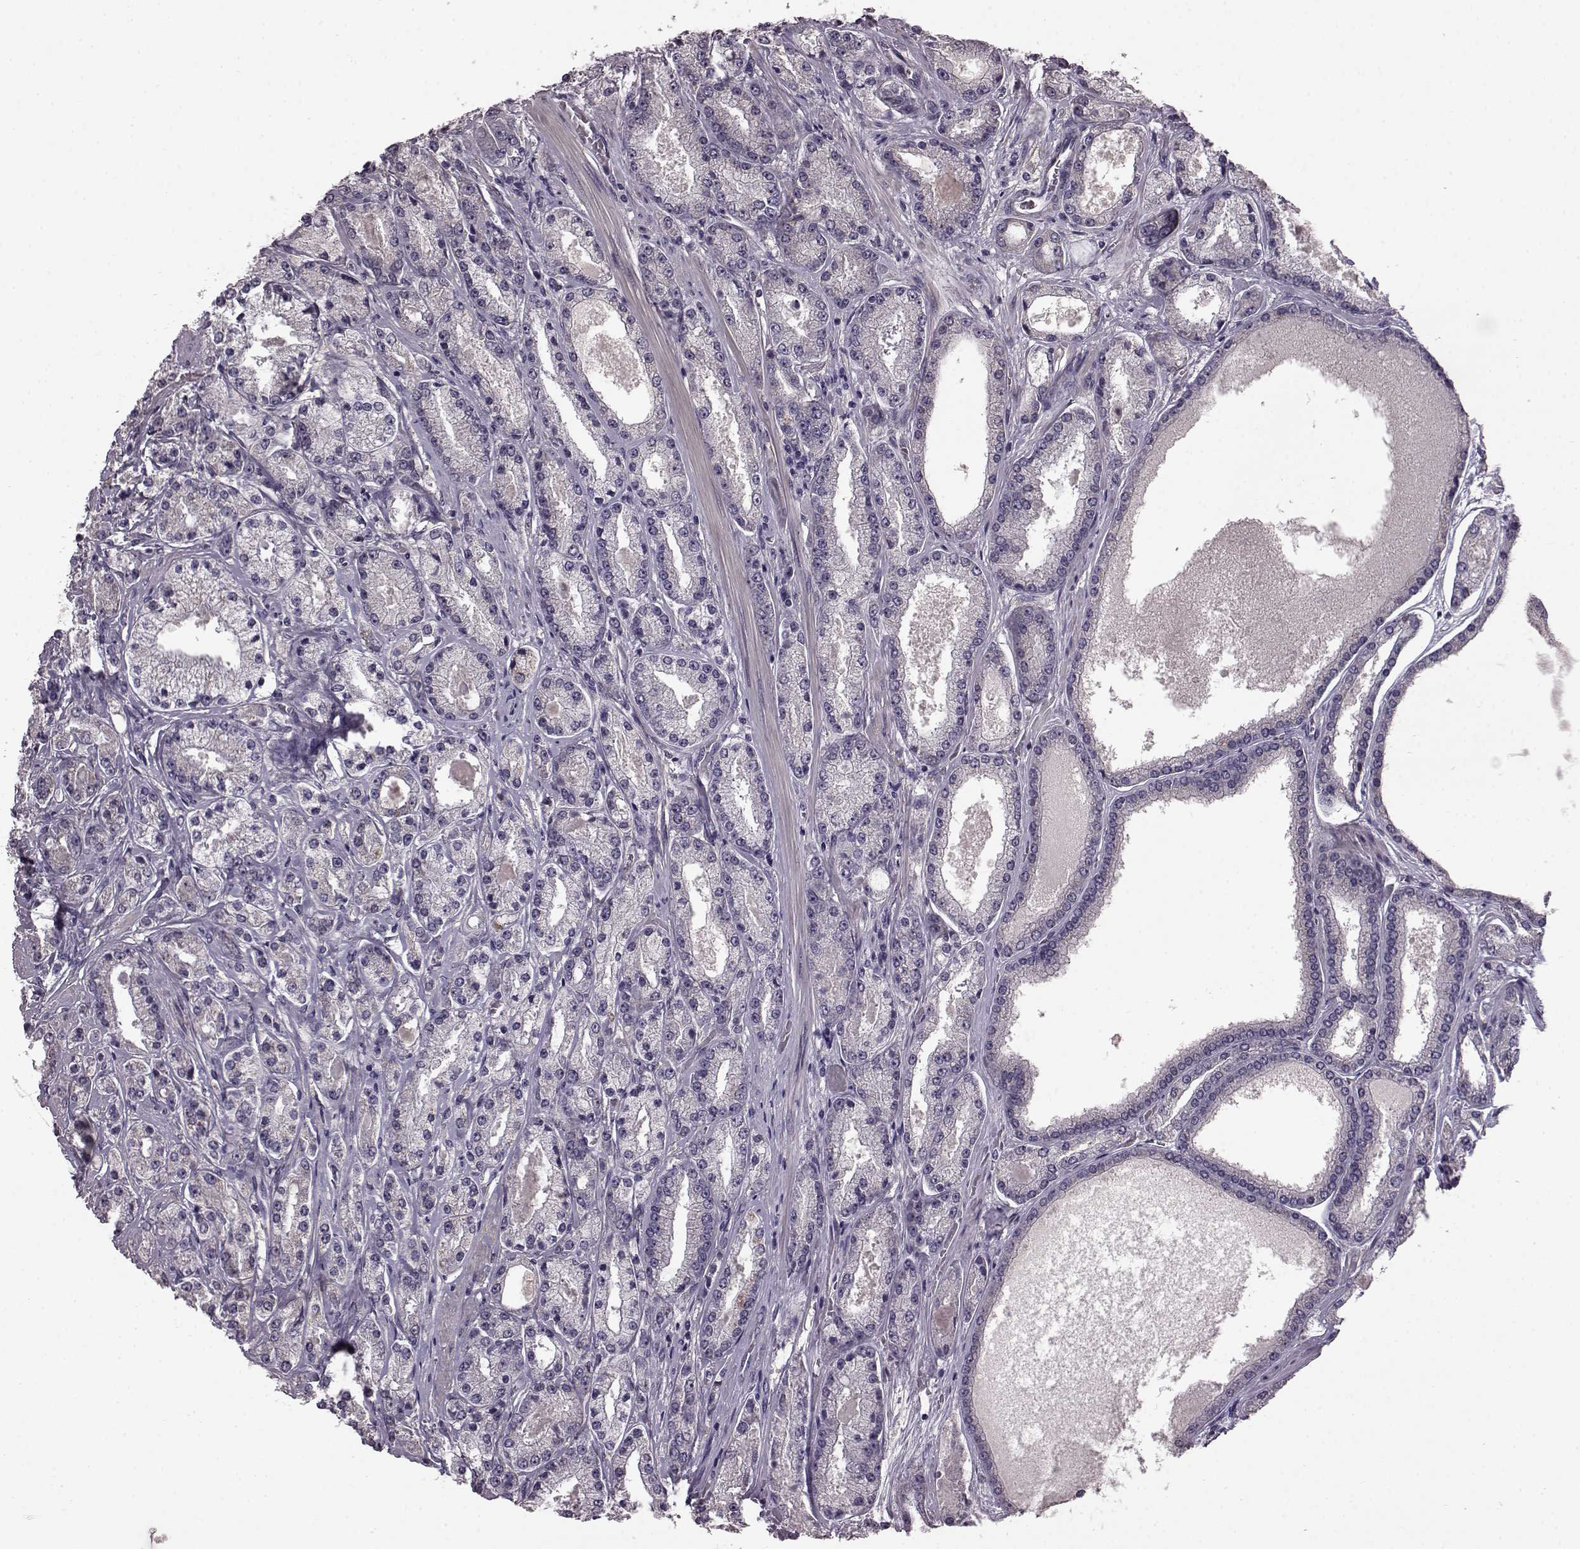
{"staining": {"intensity": "negative", "quantity": "none", "location": "none"}, "tissue": "prostate cancer", "cell_type": "Tumor cells", "image_type": "cancer", "snomed": [{"axis": "morphology", "description": "Adenocarcinoma, High grade"}, {"axis": "topography", "description": "Prostate"}], "caption": "The photomicrograph displays no staining of tumor cells in prostate cancer (adenocarcinoma (high-grade)). (Stains: DAB (3,3'-diaminobenzidine) IHC with hematoxylin counter stain, Microscopy: brightfield microscopy at high magnification).", "gene": "GRK1", "patient": {"sex": "male", "age": 67}}